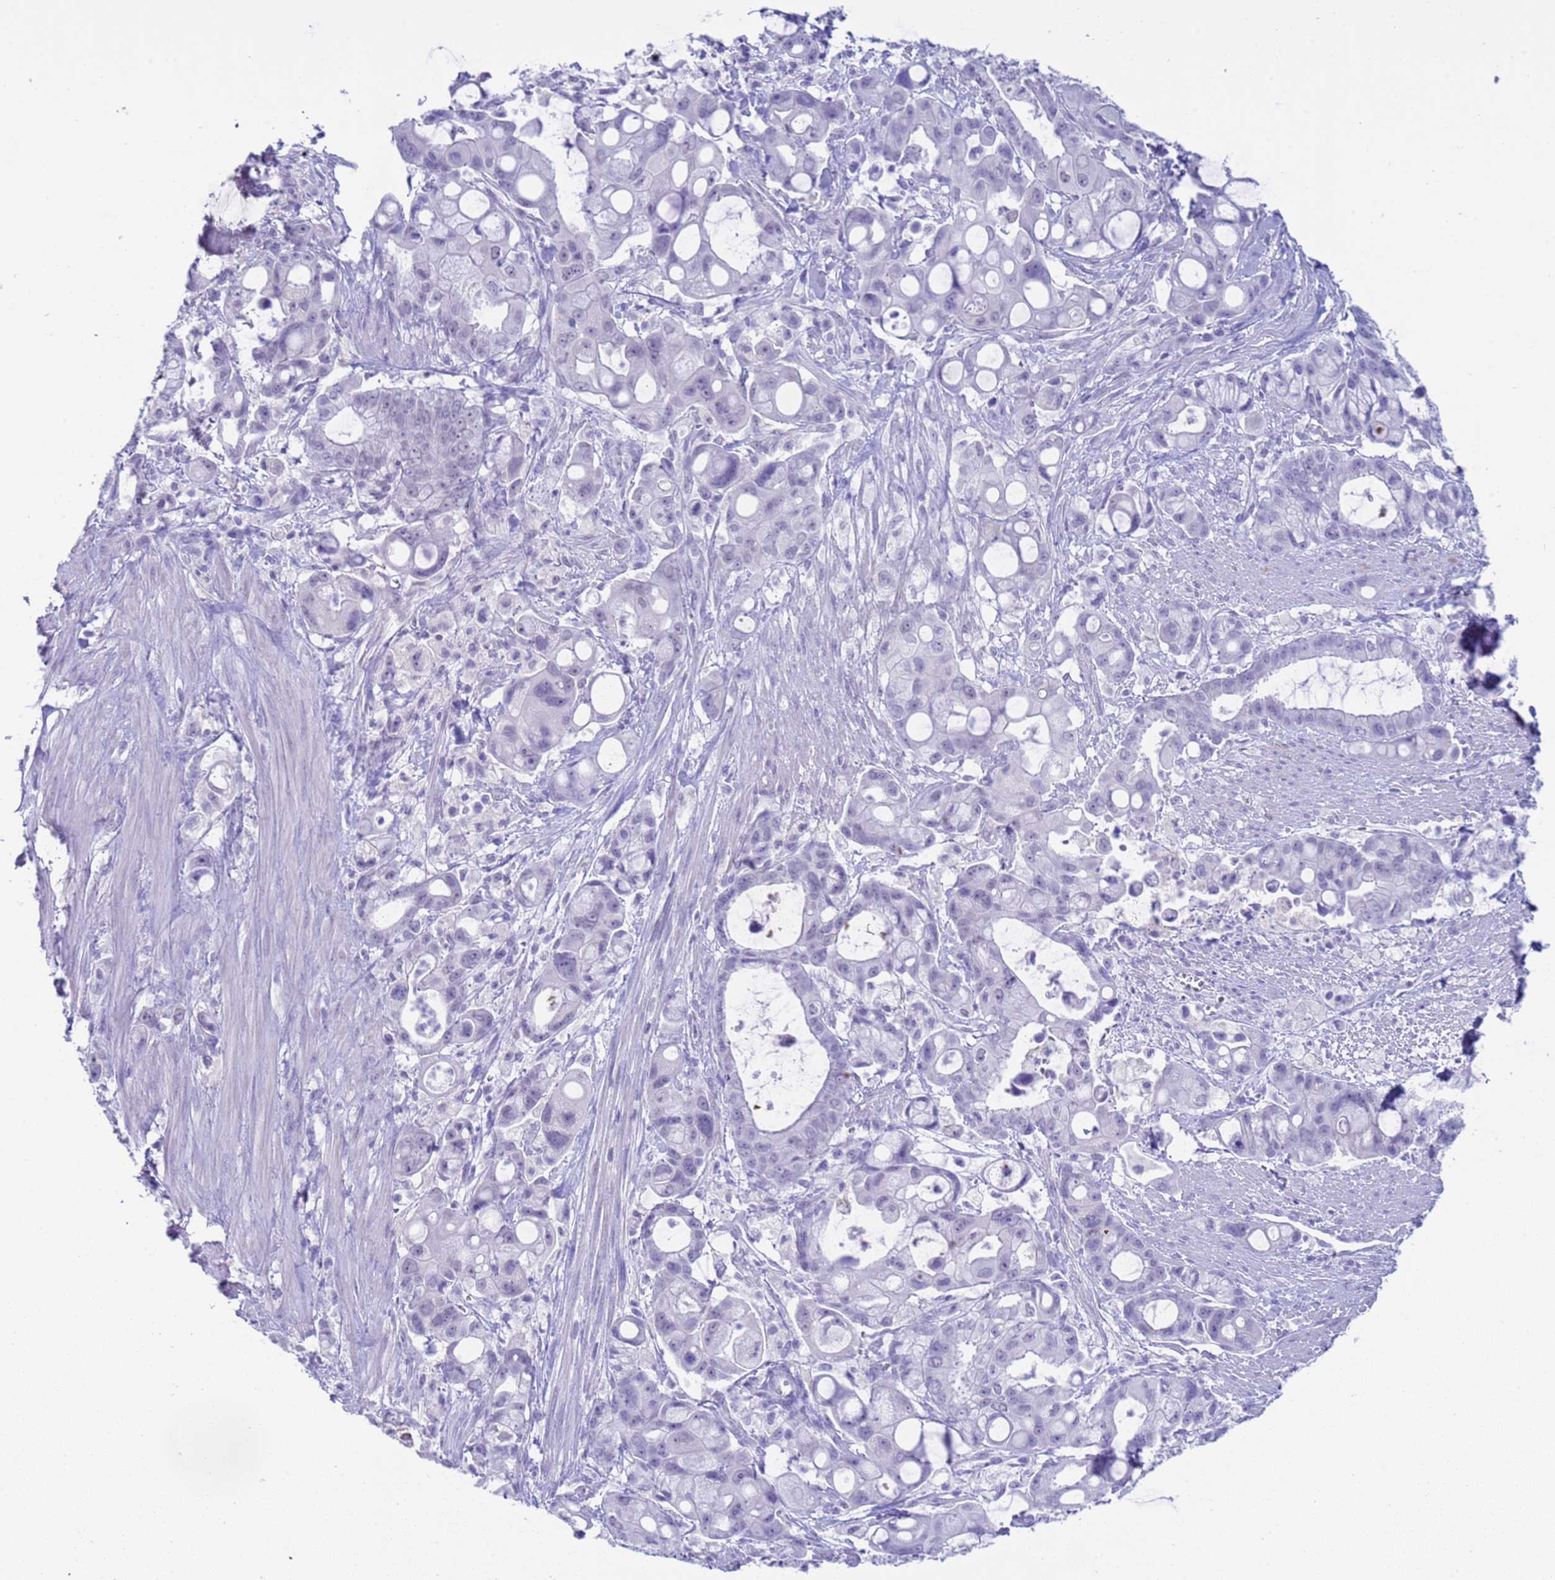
{"staining": {"intensity": "negative", "quantity": "none", "location": "none"}, "tissue": "pancreatic cancer", "cell_type": "Tumor cells", "image_type": "cancer", "snomed": [{"axis": "morphology", "description": "Adenocarcinoma, NOS"}, {"axis": "topography", "description": "Pancreas"}], "caption": "IHC of adenocarcinoma (pancreatic) demonstrates no expression in tumor cells. Nuclei are stained in blue.", "gene": "CKM", "patient": {"sex": "male", "age": 68}}